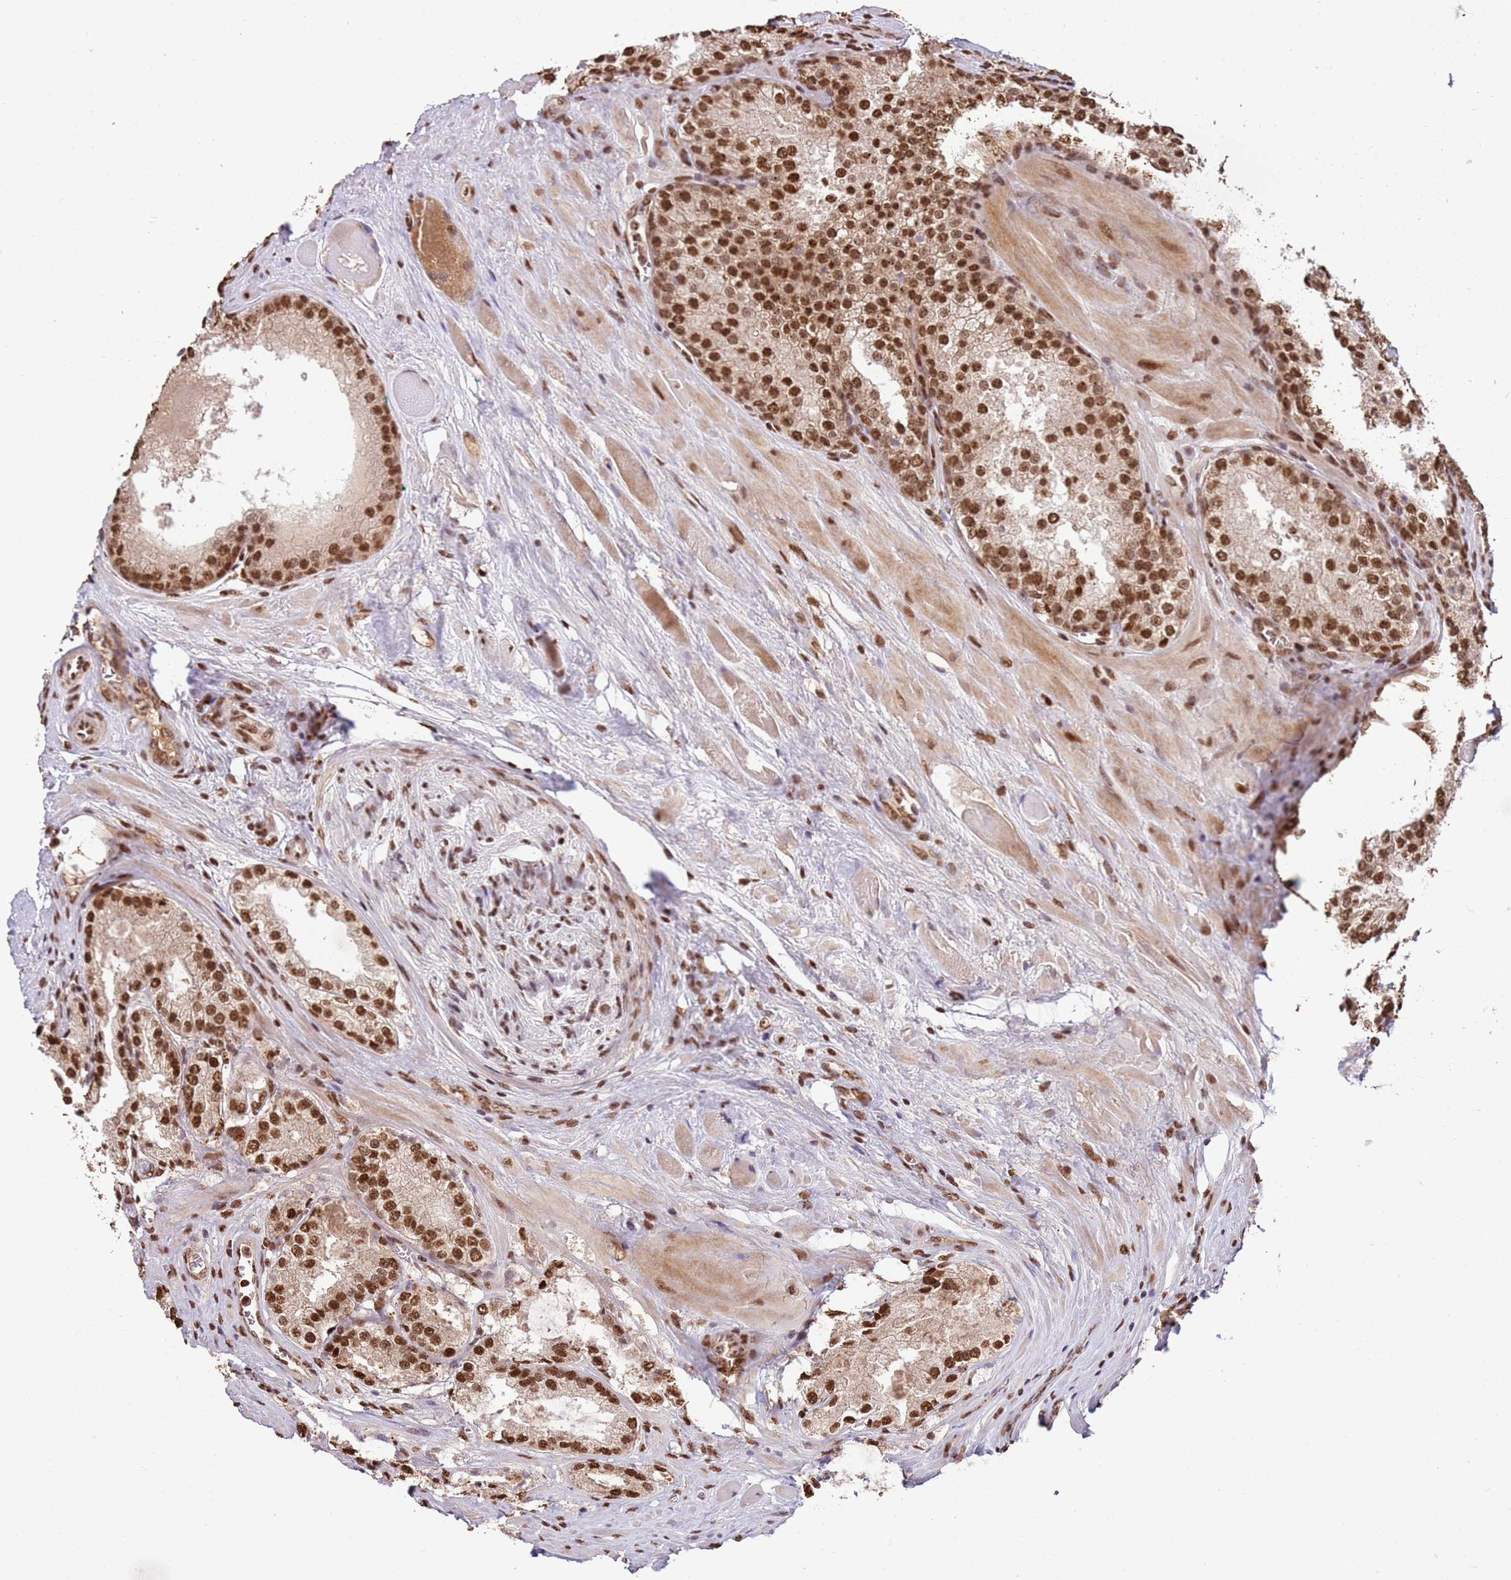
{"staining": {"intensity": "moderate", "quantity": ">75%", "location": "nuclear"}, "tissue": "prostate cancer", "cell_type": "Tumor cells", "image_type": "cancer", "snomed": [{"axis": "morphology", "description": "Adenocarcinoma, Low grade"}, {"axis": "topography", "description": "Prostate"}], "caption": "Immunohistochemical staining of human prostate cancer displays medium levels of moderate nuclear positivity in approximately >75% of tumor cells. Using DAB (3,3'-diaminobenzidine) (brown) and hematoxylin (blue) stains, captured at high magnification using brightfield microscopy.", "gene": "ZBTB12", "patient": {"sex": "male", "age": 67}}